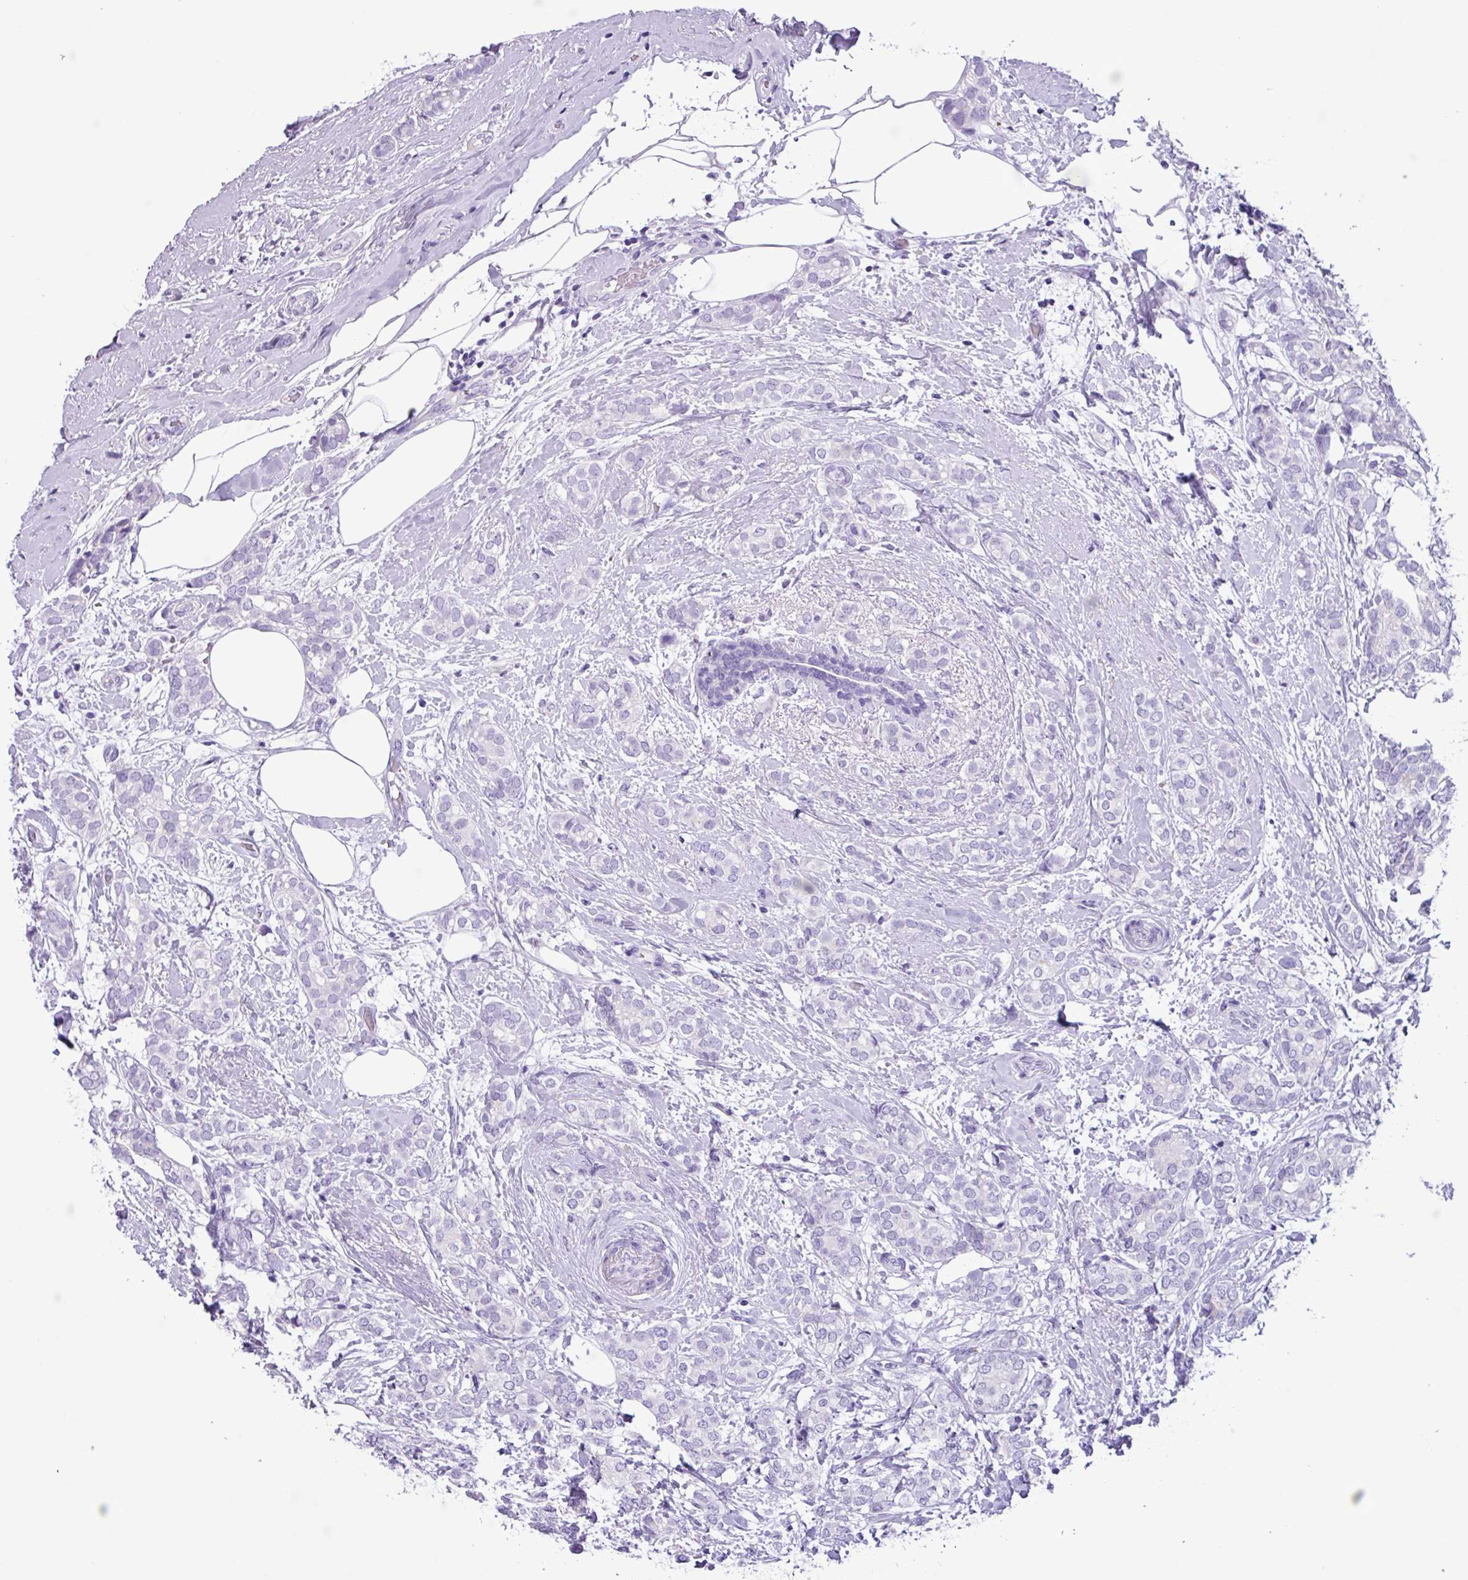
{"staining": {"intensity": "negative", "quantity": "none", "location": "none"}, "tissue": "breast cancer", "cell_type": "Tumor cells", "image_type": "cancer", "snomed": [{"axis": "morphology", "description": "Duct carcinoma"}, {"axis": "topography", "description": "Breast"}], "caption": "A micrograph of human invasive ductal carcinoma (breast) is negative for staining in tumor cells.", "gene": "AGO3", "patient": {"sex": "female", "age": 73}}